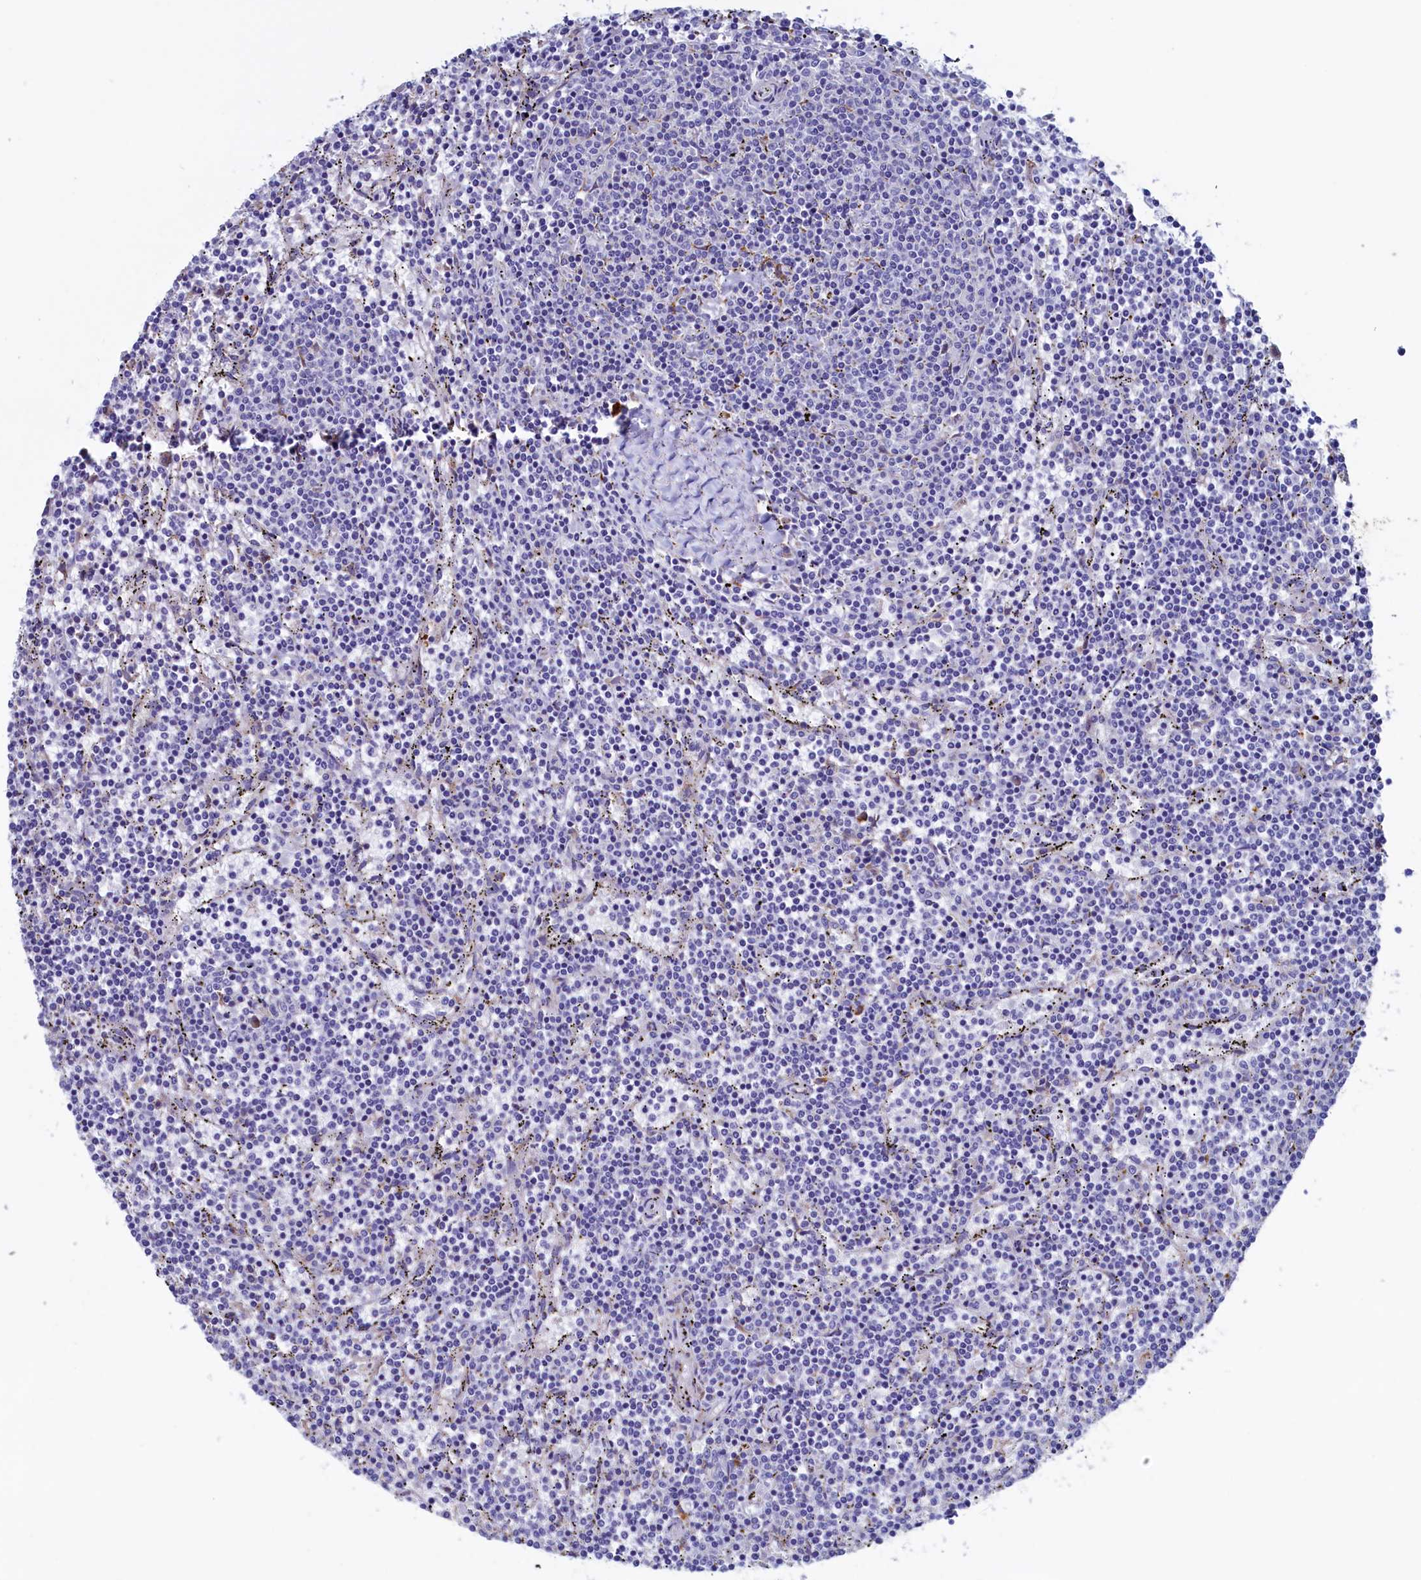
{"staining": {"intensity": "negative", "quantity": "none", "location": "none"}, "tissue": "lymphoma", "cell_type": "Tumor cells", "image_type": "cancer", "snomed": [{"axis": "morphology", "description": "Malignant lymphoma, non-Hodgkin's type, Low grade"}, {"axis": "topography", "description": "Spleen"}], "caption": "Immunohistochemical staining of low-grade malignant lymphoma, non-Hodgkin's type shows no significant staining in tumor cells.", "gene": "CBLIF", "patient": {"sex": "female", "age": 50}}